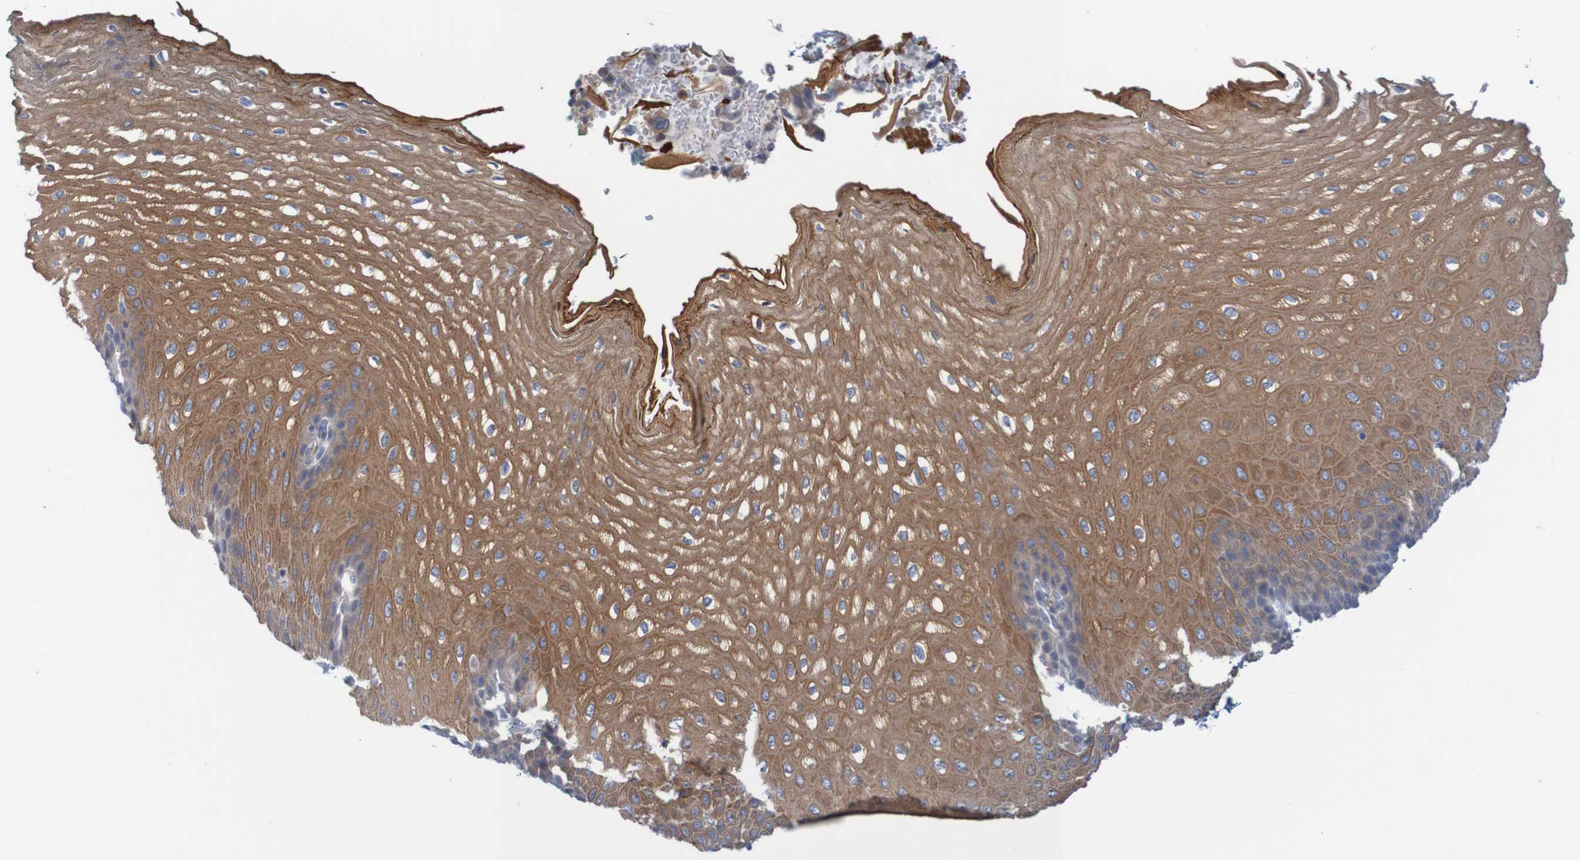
{"staining": {"intensity": "moderate", "quantity": ">75%", "location": "cytoplasmic/membranous"}, "tissue": "esophagus", "cell_type": "Squamous epithelial cells", "image_type": "normal", "snomed": [{"axis": "morphology", "description": "Normal tissue, NOS"}, {"axis": "topography", "description": "Esophagus"}], "caption": "High-power microscopy captured an IHC image of benign esophagus, revealing moderate cytoplasmic/membranous expression in approximately >75% of squamous epithelial cells. Nuclei are stained in blue.", "gene": "KRT23", "patient": {"sex": "male", "age": 54}}